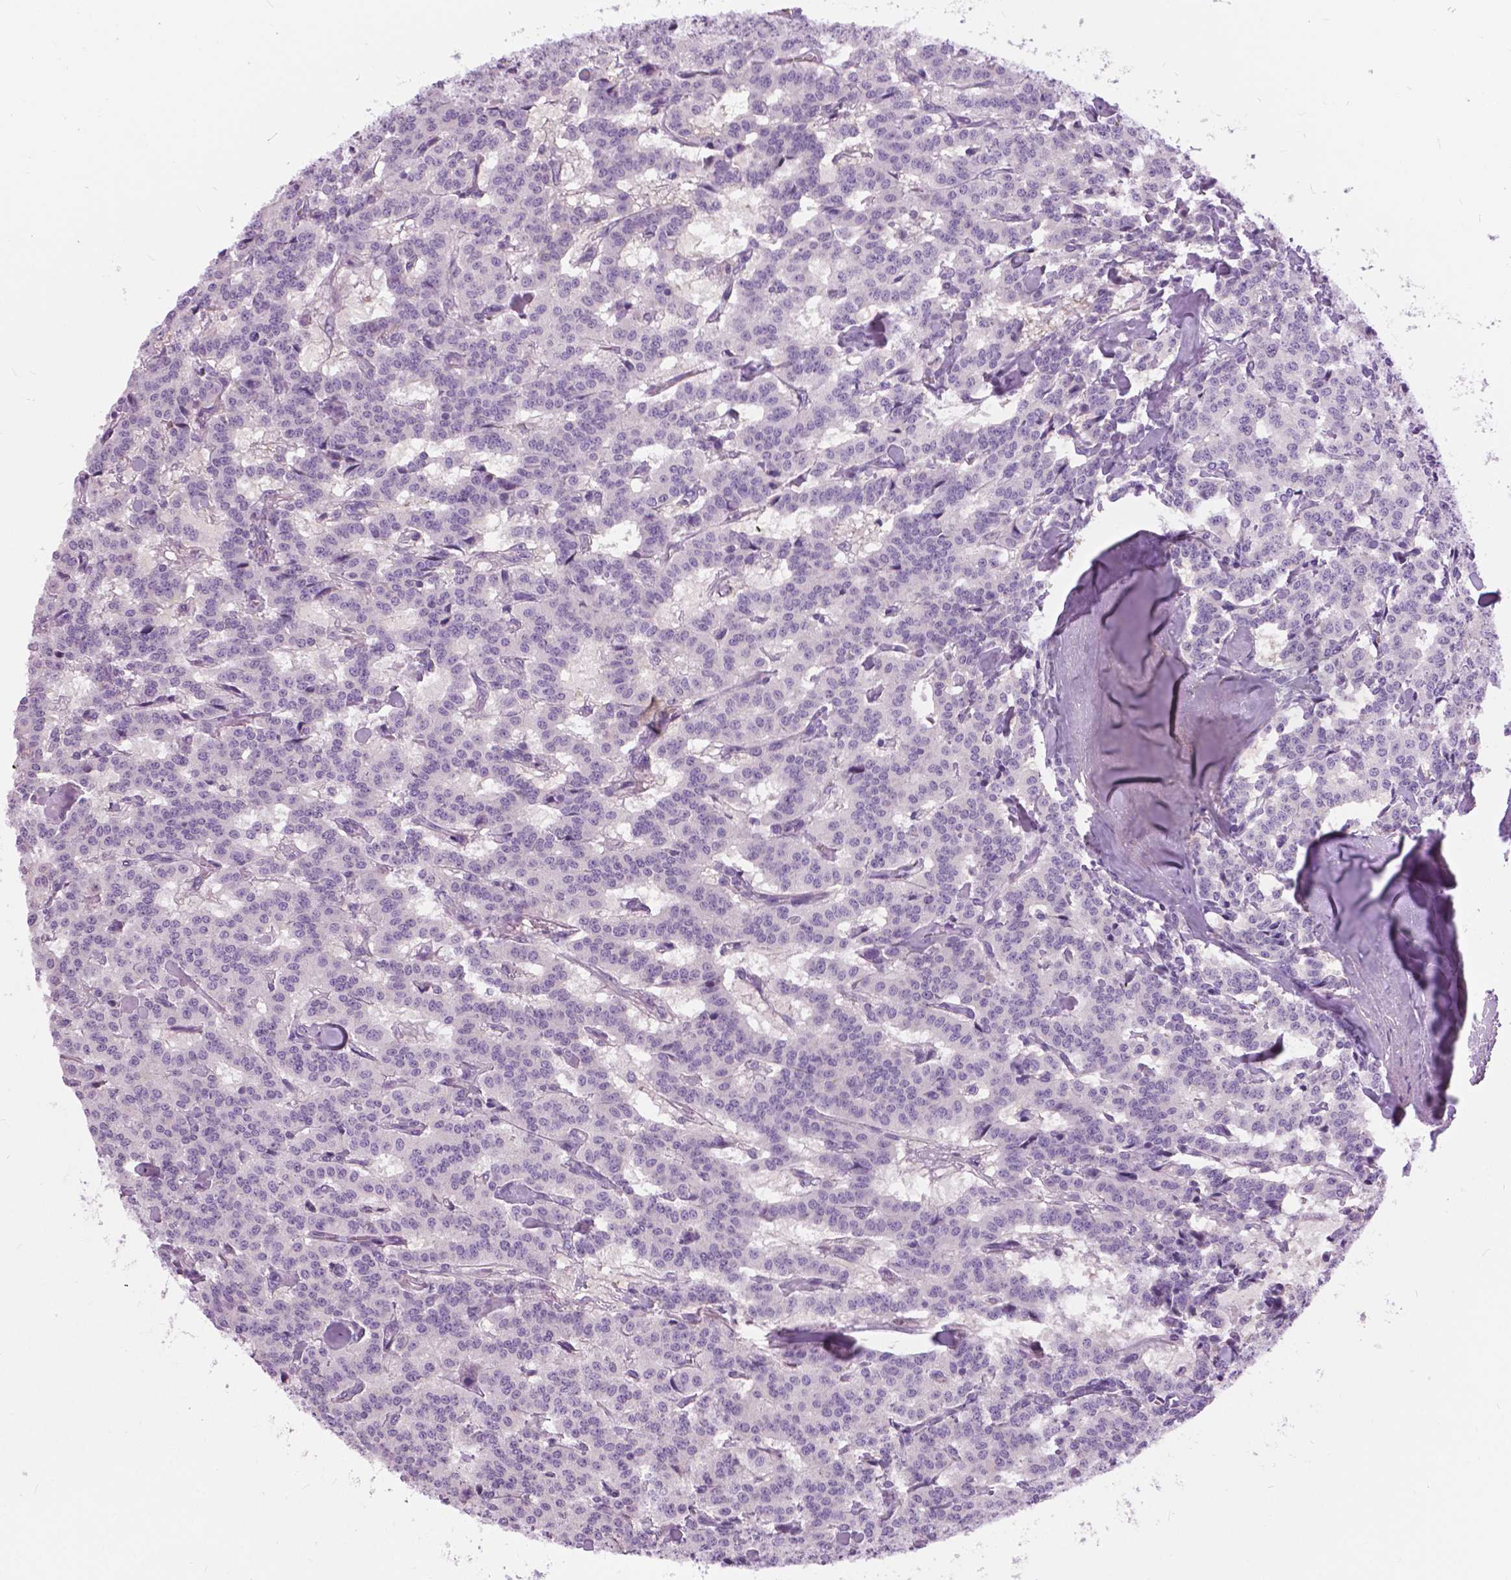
{"staining": {"intensity": "negative", "quantity": "none", "location": "none"}, "tissue": "carcinoid", "cell_type": "Tumor cells", "image_type": "cancer", "snomed": [{"axis": "morphology", "description": "Carcinoid, malignant, NOS"}, {"axis": "topography", "description": "Lung"}], "caption": "Immunohistochemistry (IHC) histopathology image of carcinoid stained for a protein (brown), which displays no staining in tumor cells.", "gene": "TP53TG5", "patient": {"sex": "female", "age": 46}}